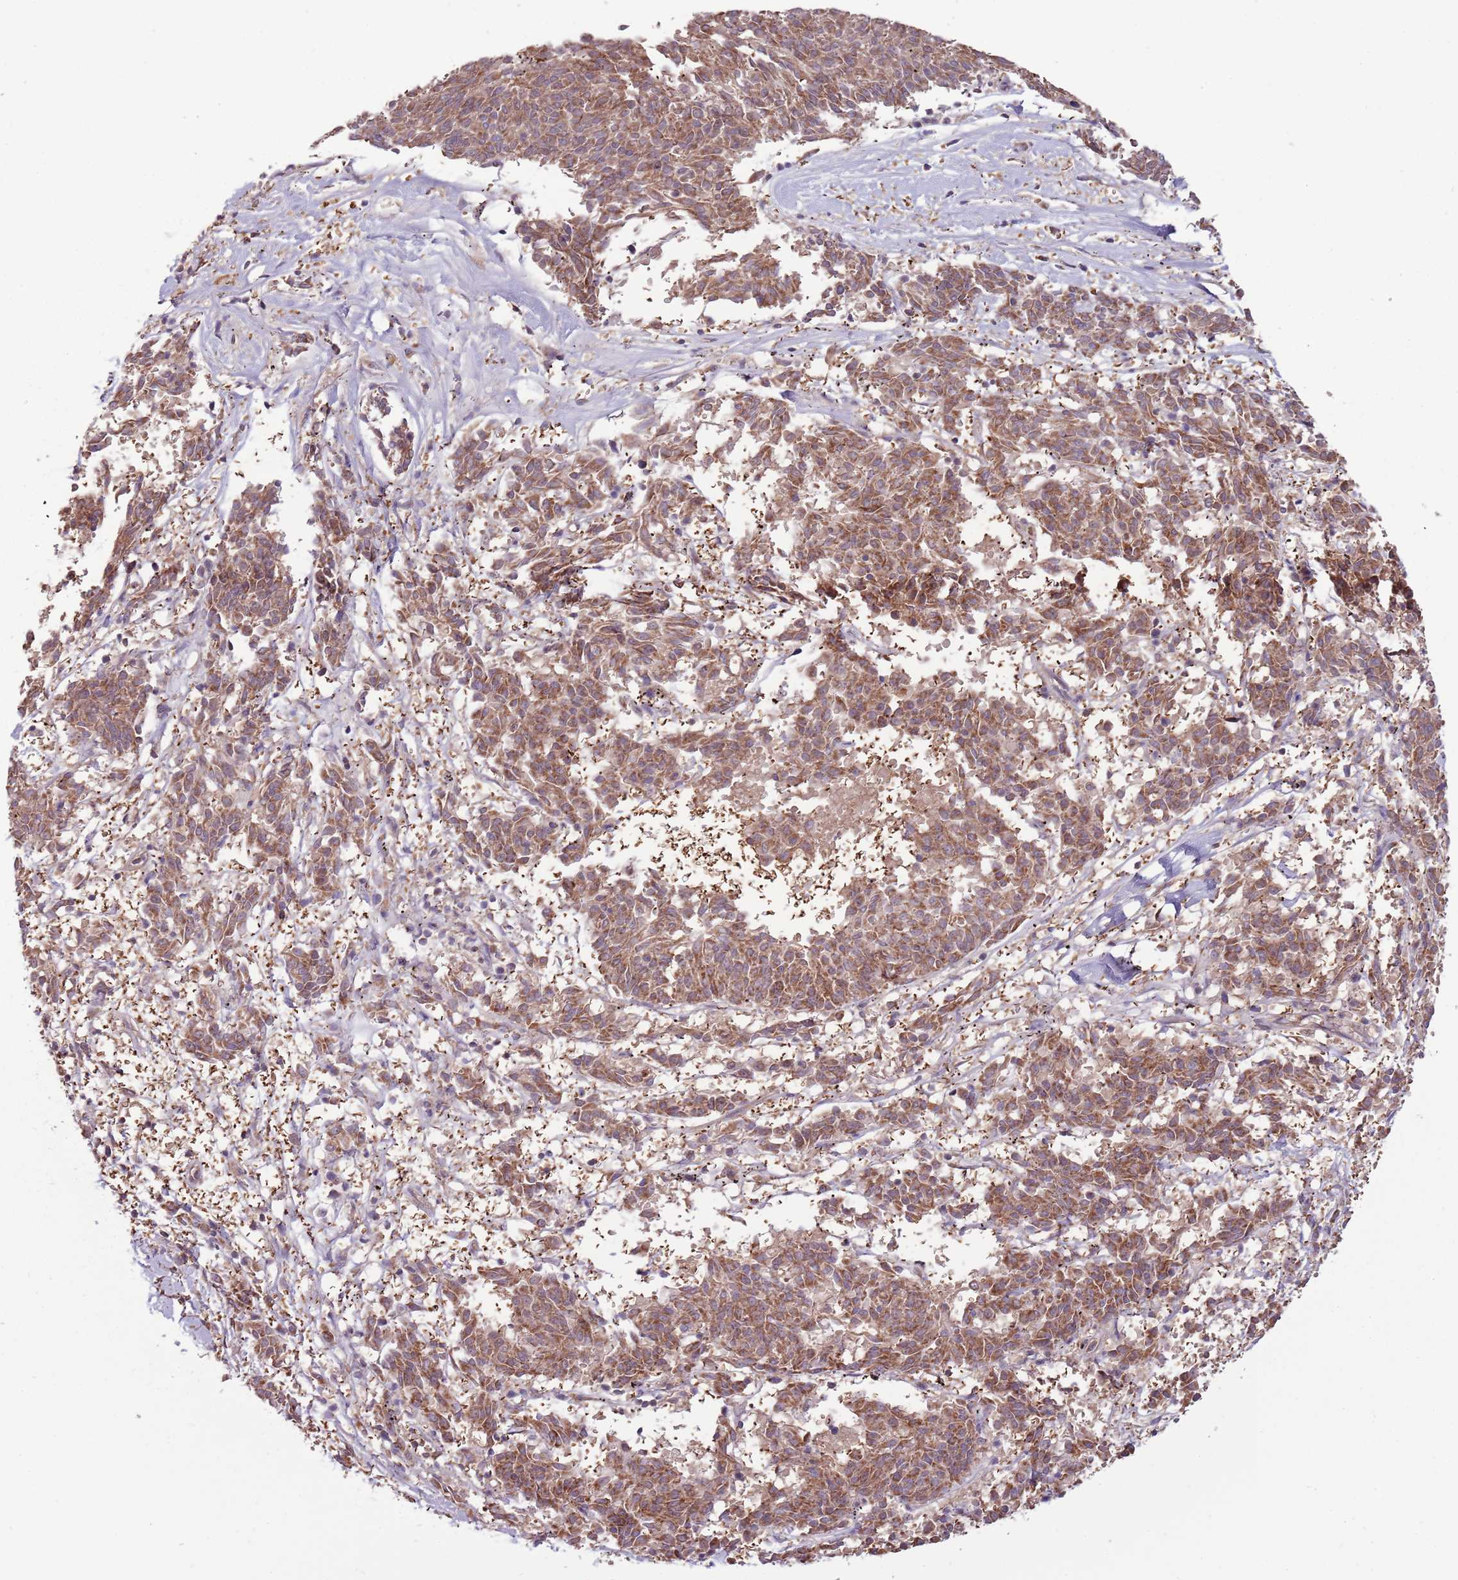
{"staining": {"intensity": "moderate", "quantity": ">75%", "location": "cytoplasmic/membranous"}, "tissue": "melanoma", "cell_type": "Tumor cells", "image_type": "cancer", "snomed": [{"axis": "morphology", "description": "Malignant melanoma, NOS"}, {"axis": "topography", "description": "Skin"}], "caption": "Immunohistochemical staining of human melanoma reveals moderate cytoplasmic/membranous protein staining in approximately >75% of tumor cells. (IHC, brightfield microscopy, high magnification).", "gene": "RNF181", "patient": {"sex": "female", "age": 72}}